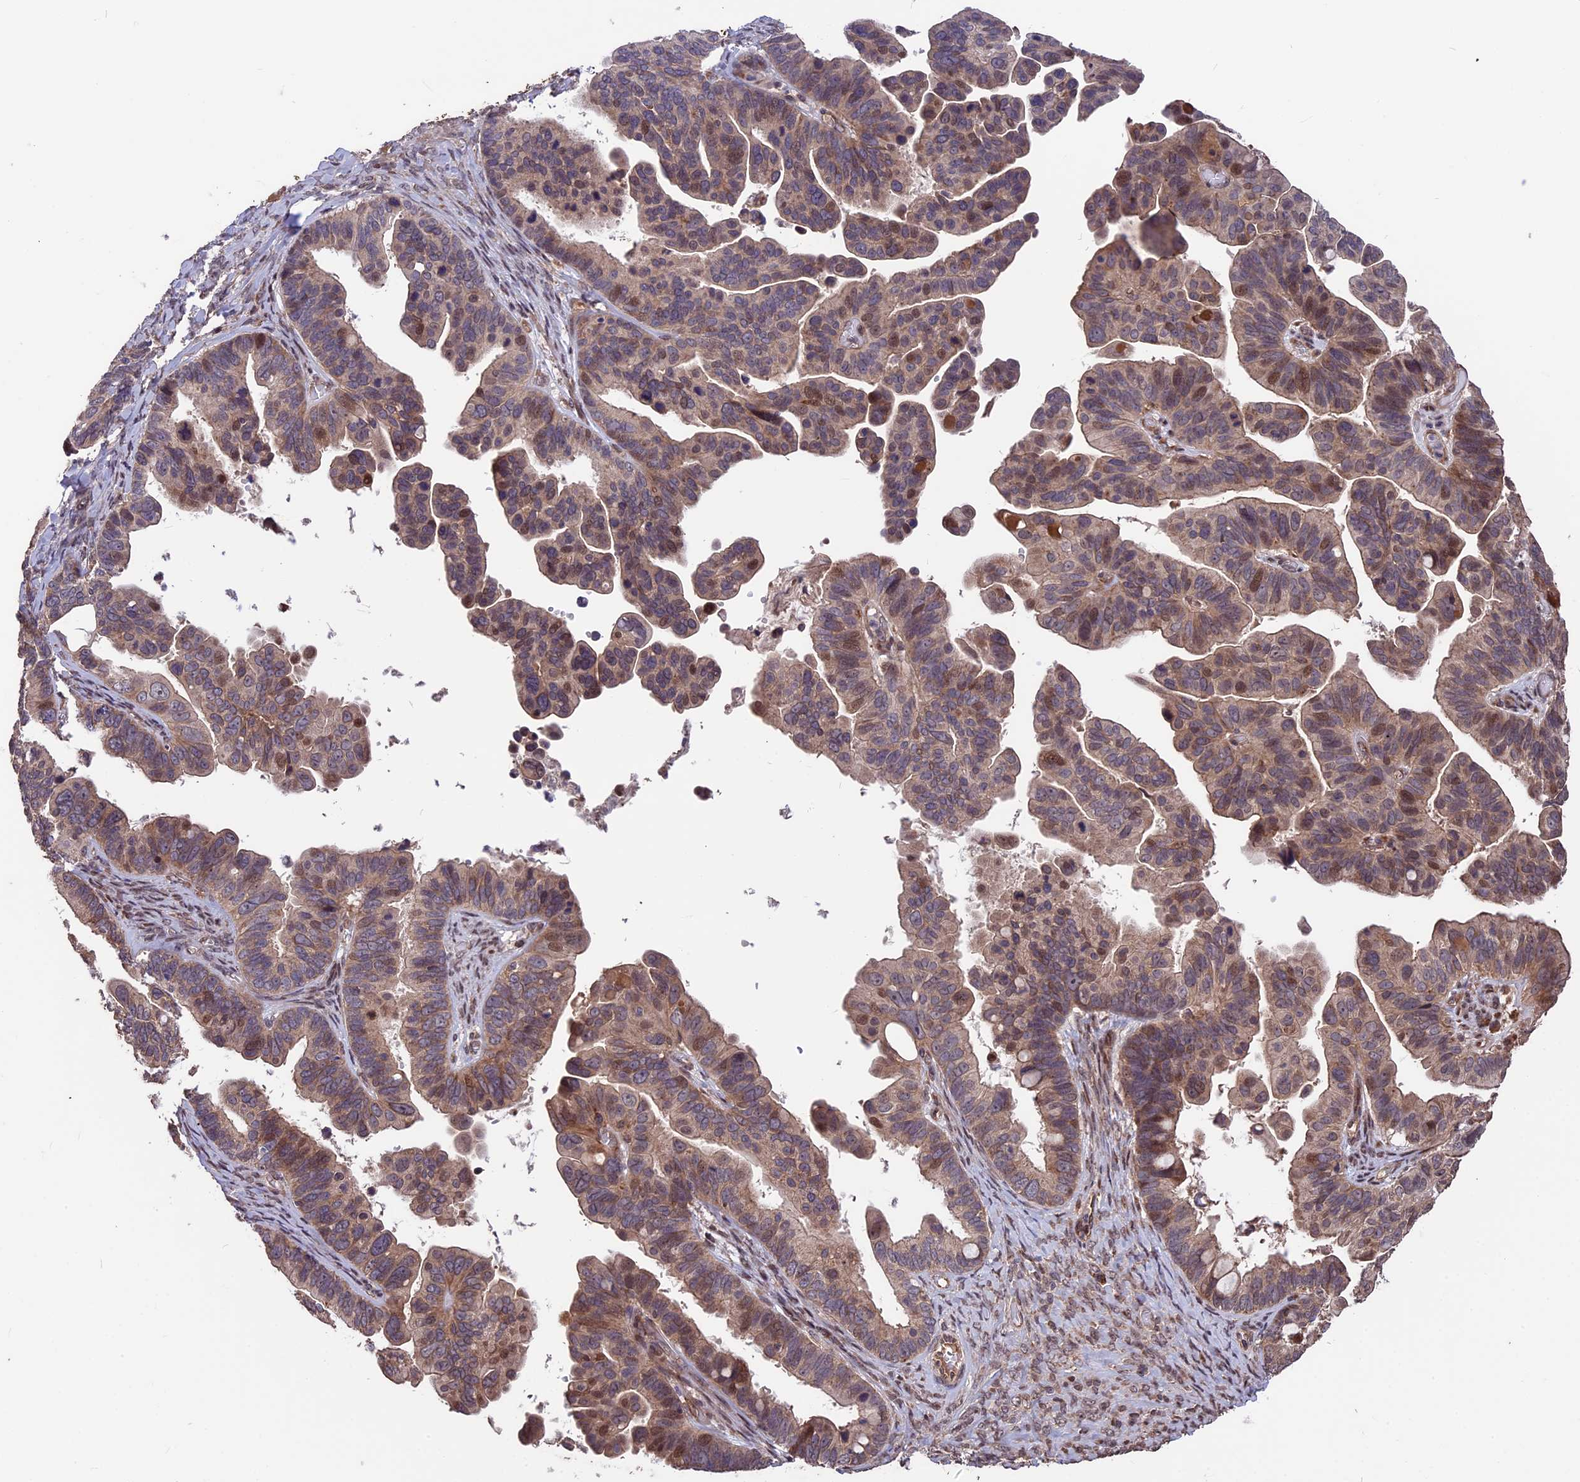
{"staining": {"intensity": "moderate", "quantity": ">75%", "location": "cytoplasmic/membranous,nuclear"}, "tissue": "ovarian cancer", "cell_type": "Tumor cells", "image_type": "cancer", "snomed": [{"axis": "morphology", "description": "Cystadenocarcinoma, serous, NOS"}, {"axis": "topography", "description": "Ovary"}], "caption": "Immunohistochemistry (IHC) photomicrograph of human ovarian serous cystadenocarcinoma stained for a protein (brown), which reveals medium levels of moderate cytoplasmic/membranous and nuclear staining in about >75% of tumor cells.", "gene": "ZNF598", "patient": {"sex": "female", "age": 56}}